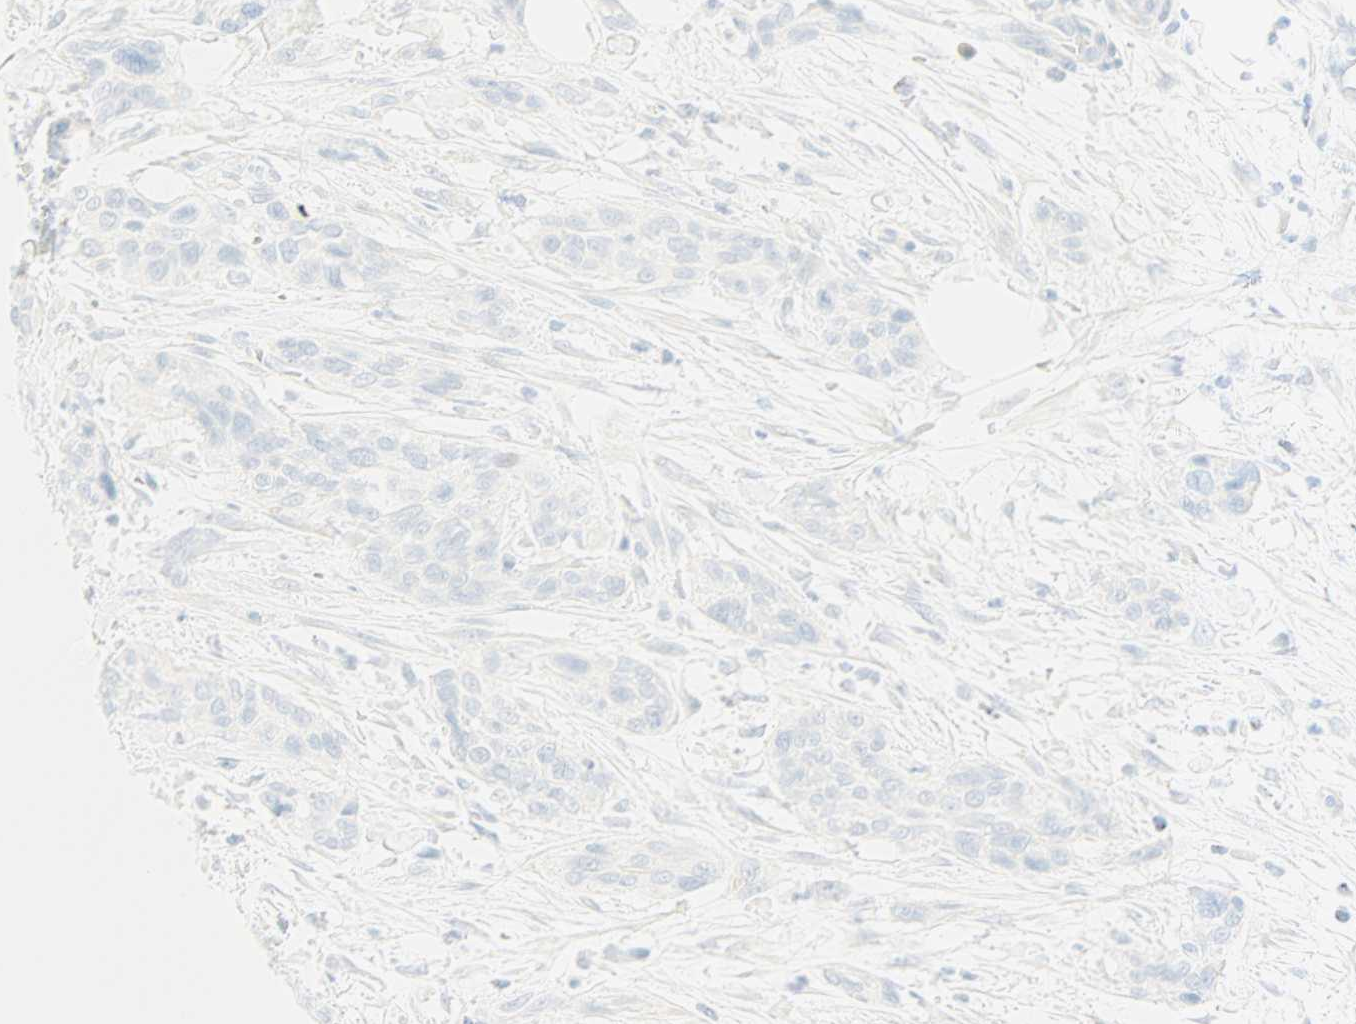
{"staining": {"intensity": "negative", "quantity": "none", "location": "none"}, "tissue": "urothelial cancer", "cell_type": "Tumor cells", "image_type": "cancer", "snomed": [{"axis": "morphology", "description": "Urothelial carcinoma, High grade"}, {"axis": "topography", "description": "Urinary bladder"}], "caption": "This is an immunohistochemistry photomicrograph of high-grade urothelial carcinoma. There is no staining in tumor cells.", "gene": "SELENBP1", "patient": {"sex": "male", "age": 35}}